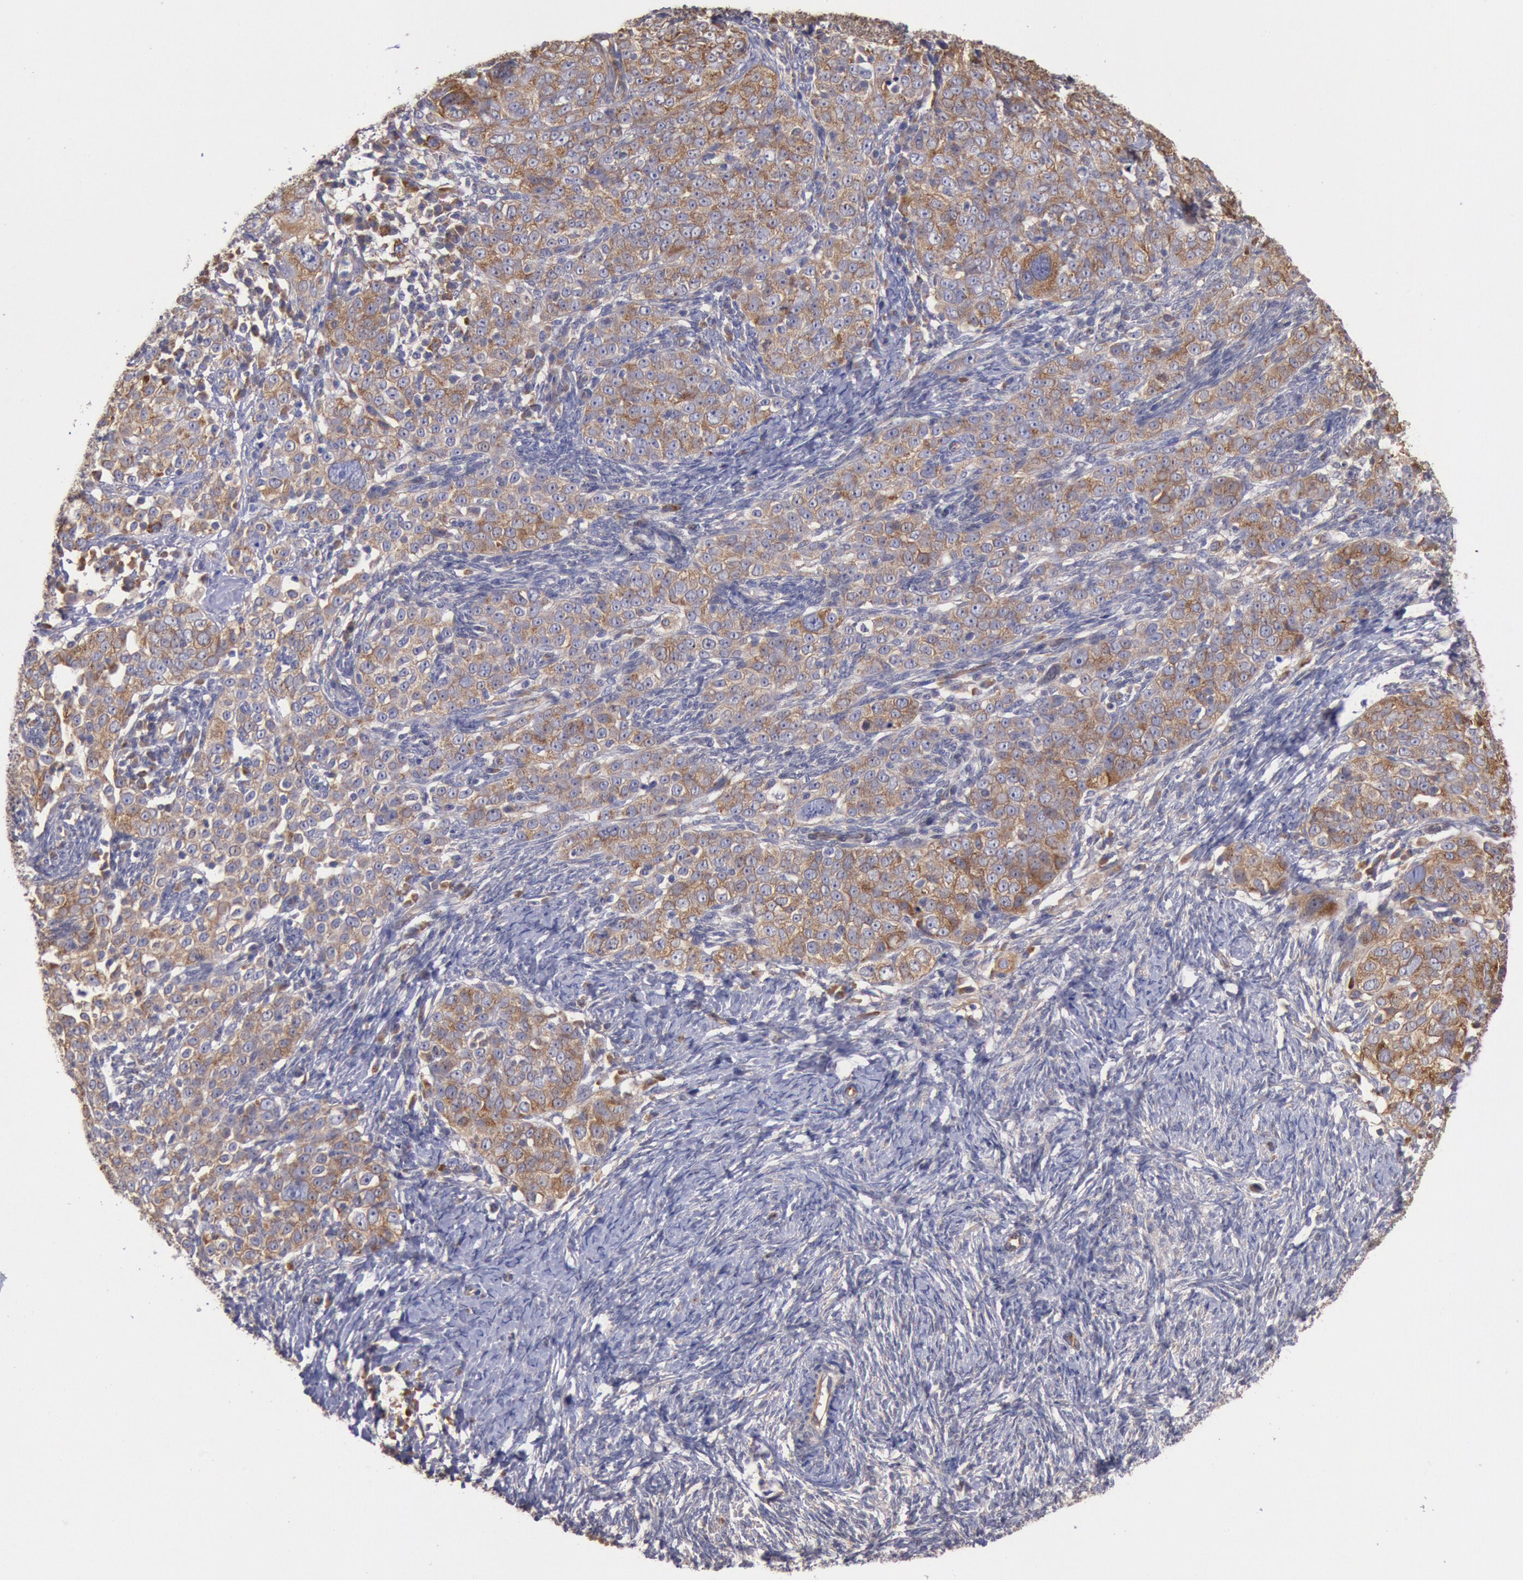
{"staining": {"intensity": "moderate", "quantity": ">75%", "location": "cytoplasmic/membranous"}, "tissue": "ovarian cancer", "cell_type": "Tumor cells", "image_type": "cancer", "snomed": [{"axis": "morphology", "description": "Normal tissue, NOS"}, {"axis": "morphology", "description": "Cystadenocarcinoma, serous, NOS"}, {"axis": "topography", "description": "Ovary"}], "caption": "Protein staining reveals moderate cytoplasmic/membranous expression in about >75% of tumor cells in ovarian cancer.", "gene": "DRG1", "patient": {"sex": "female", "age": 62}}